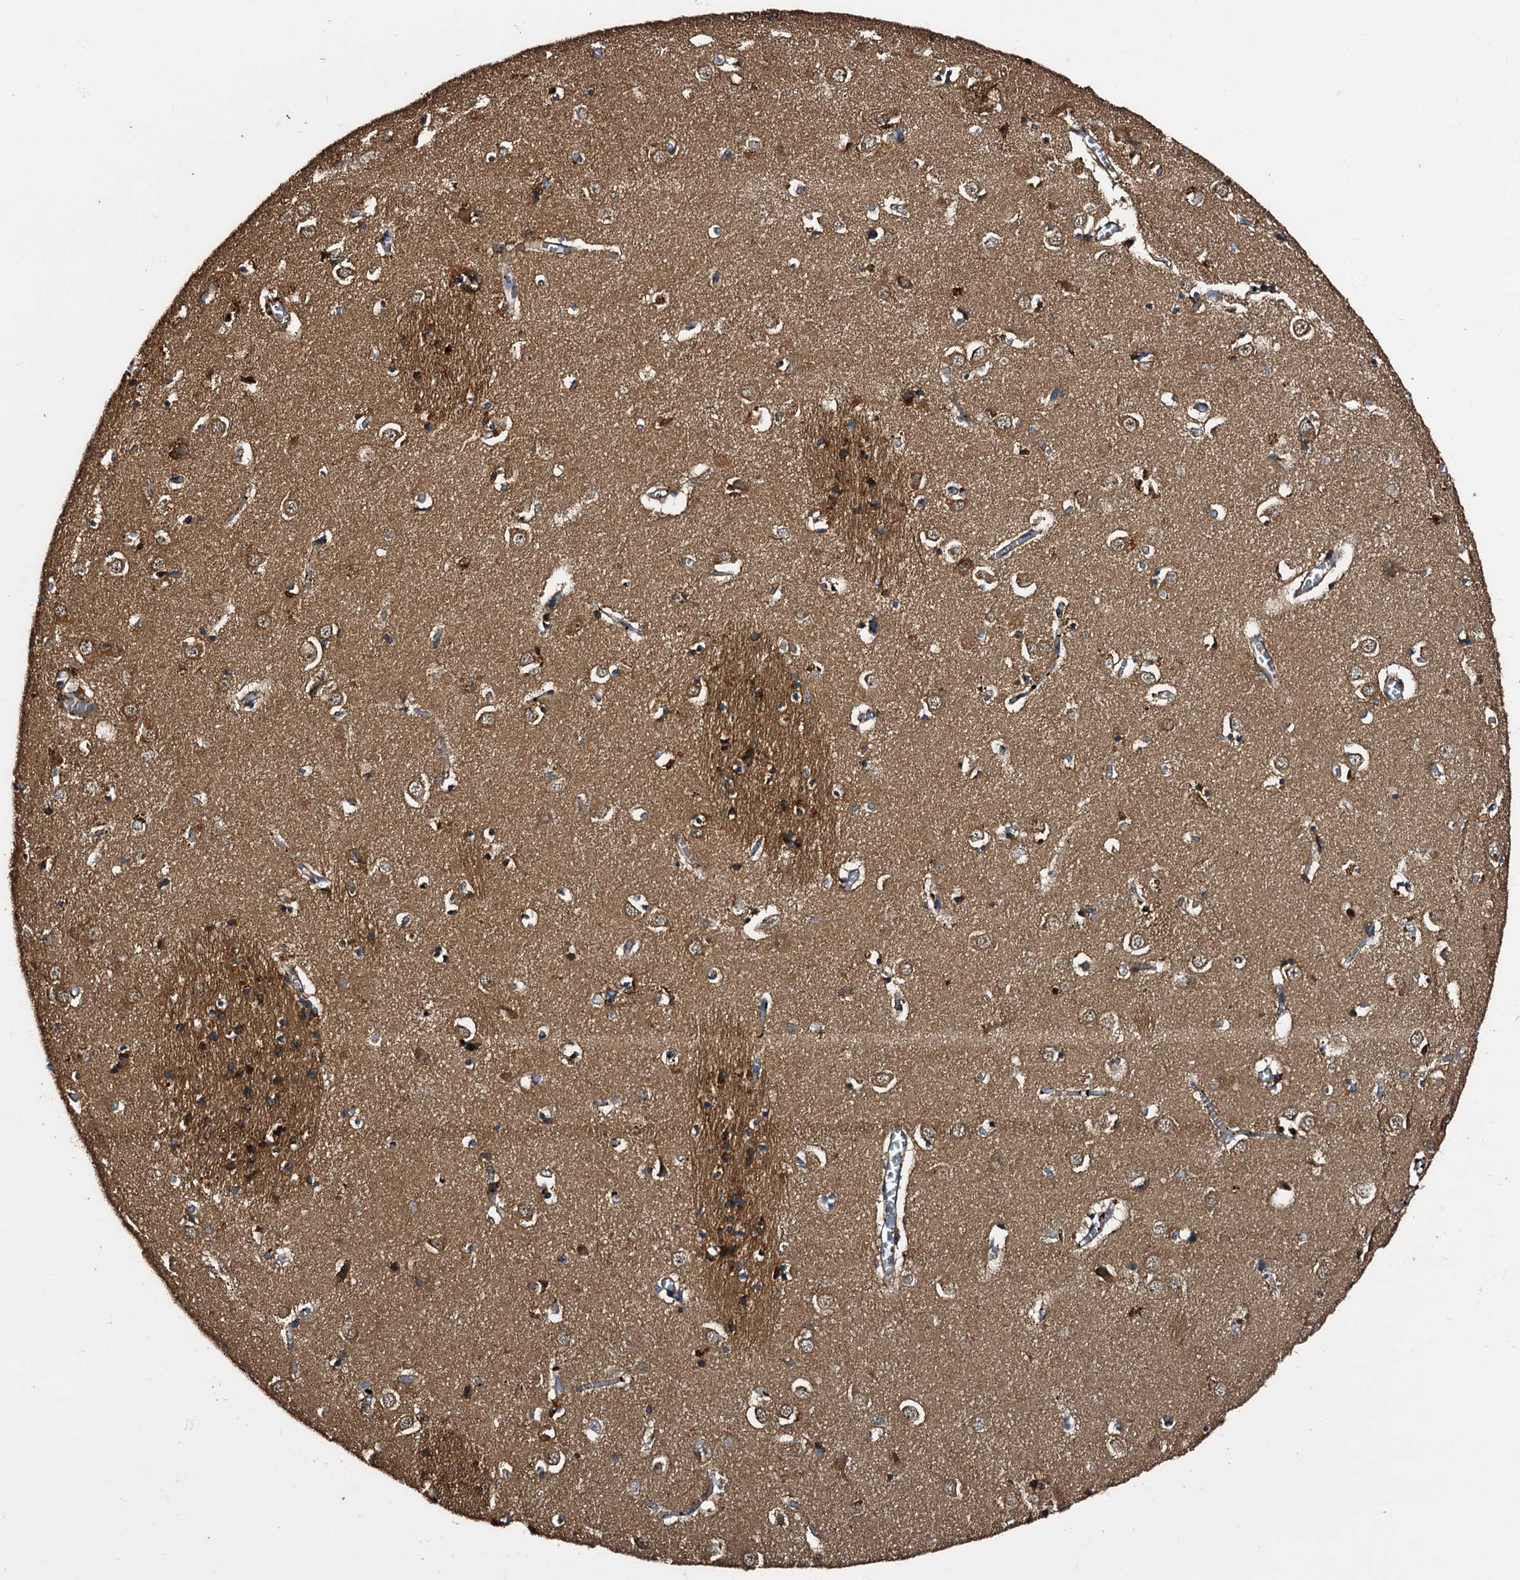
{"staining": {"intensity": "strong", "quantity": ">75%", "location": "cytoplasmic/membranous"}, "tissue": "caudate", "cell_type": "Glial cells", "image_type": "normal", "snomed": [{"axis": "morphology", "description": "Normal tissue, NOS"}, {"axis": "topography", "description": "Lateral ventricle wall"}], "caption": "A brown stain labels strong cytoplasmic/membranous expression of a protein in glial cells of unremarkable human caudate. Ihc stains the protein in brown and the nuclei are stained blue.", "gene": "PEX5", "patient": {"sex": "male", "age": 70}}